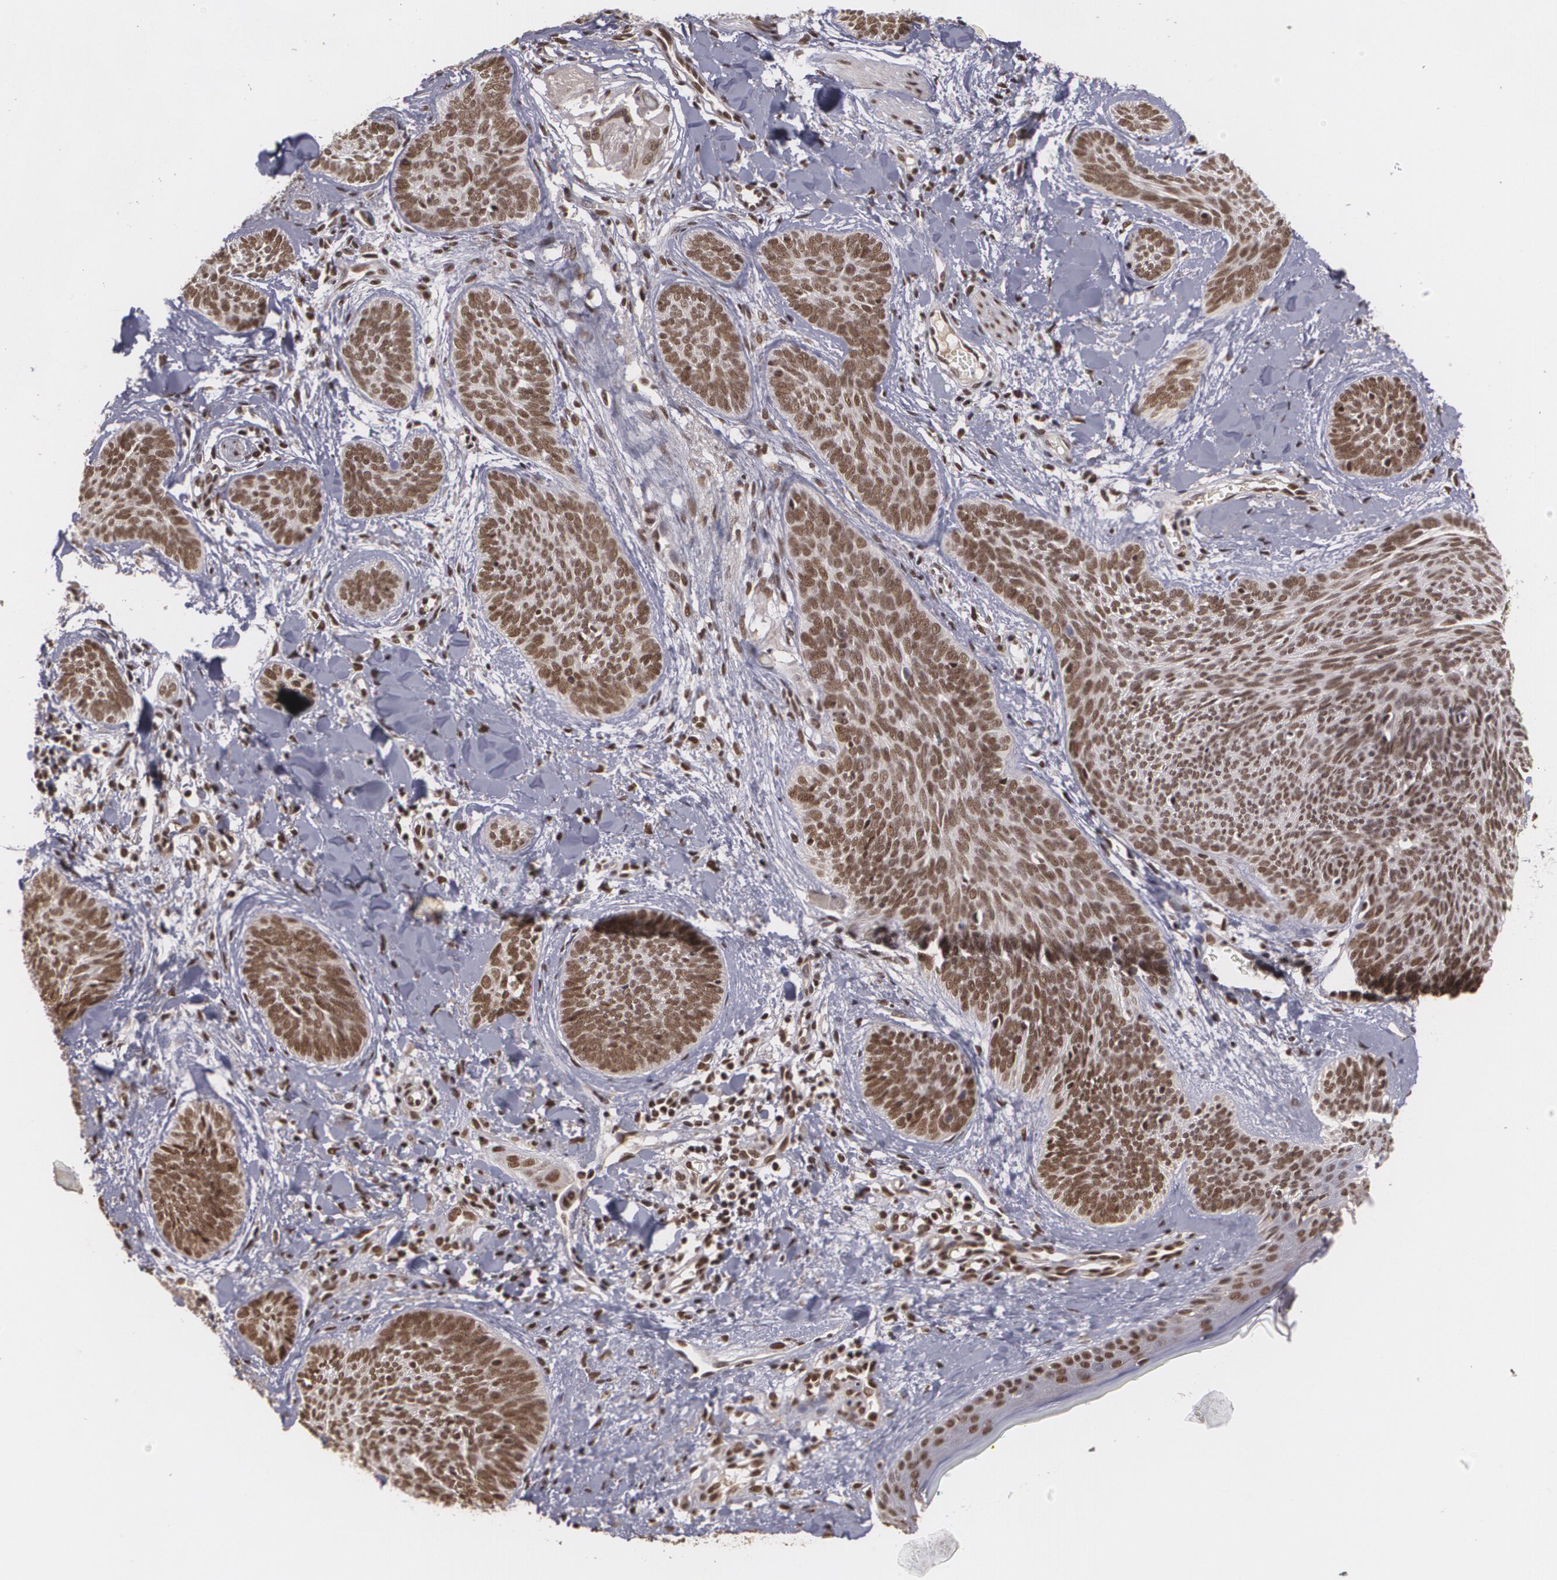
{"staining": {"intensity": "strong", "quantity": ">75%", "location": "nuclear"}, "tissue": "skin cancer", "cell_type": "Tumor cells", "image_type": "cancer", "snomed": [{"axis": "morphology", "description": "Basal cell carcinoma"}, {"axis": "topography", "description": "Skin"}], "caption": "Immunohistochemical staining of skin cancer displays high levels of strong nuclear positivity in approximately >75% of tumor cells.", "gene": "RXRB", "patient": {"sex": "female", "age": 81}}